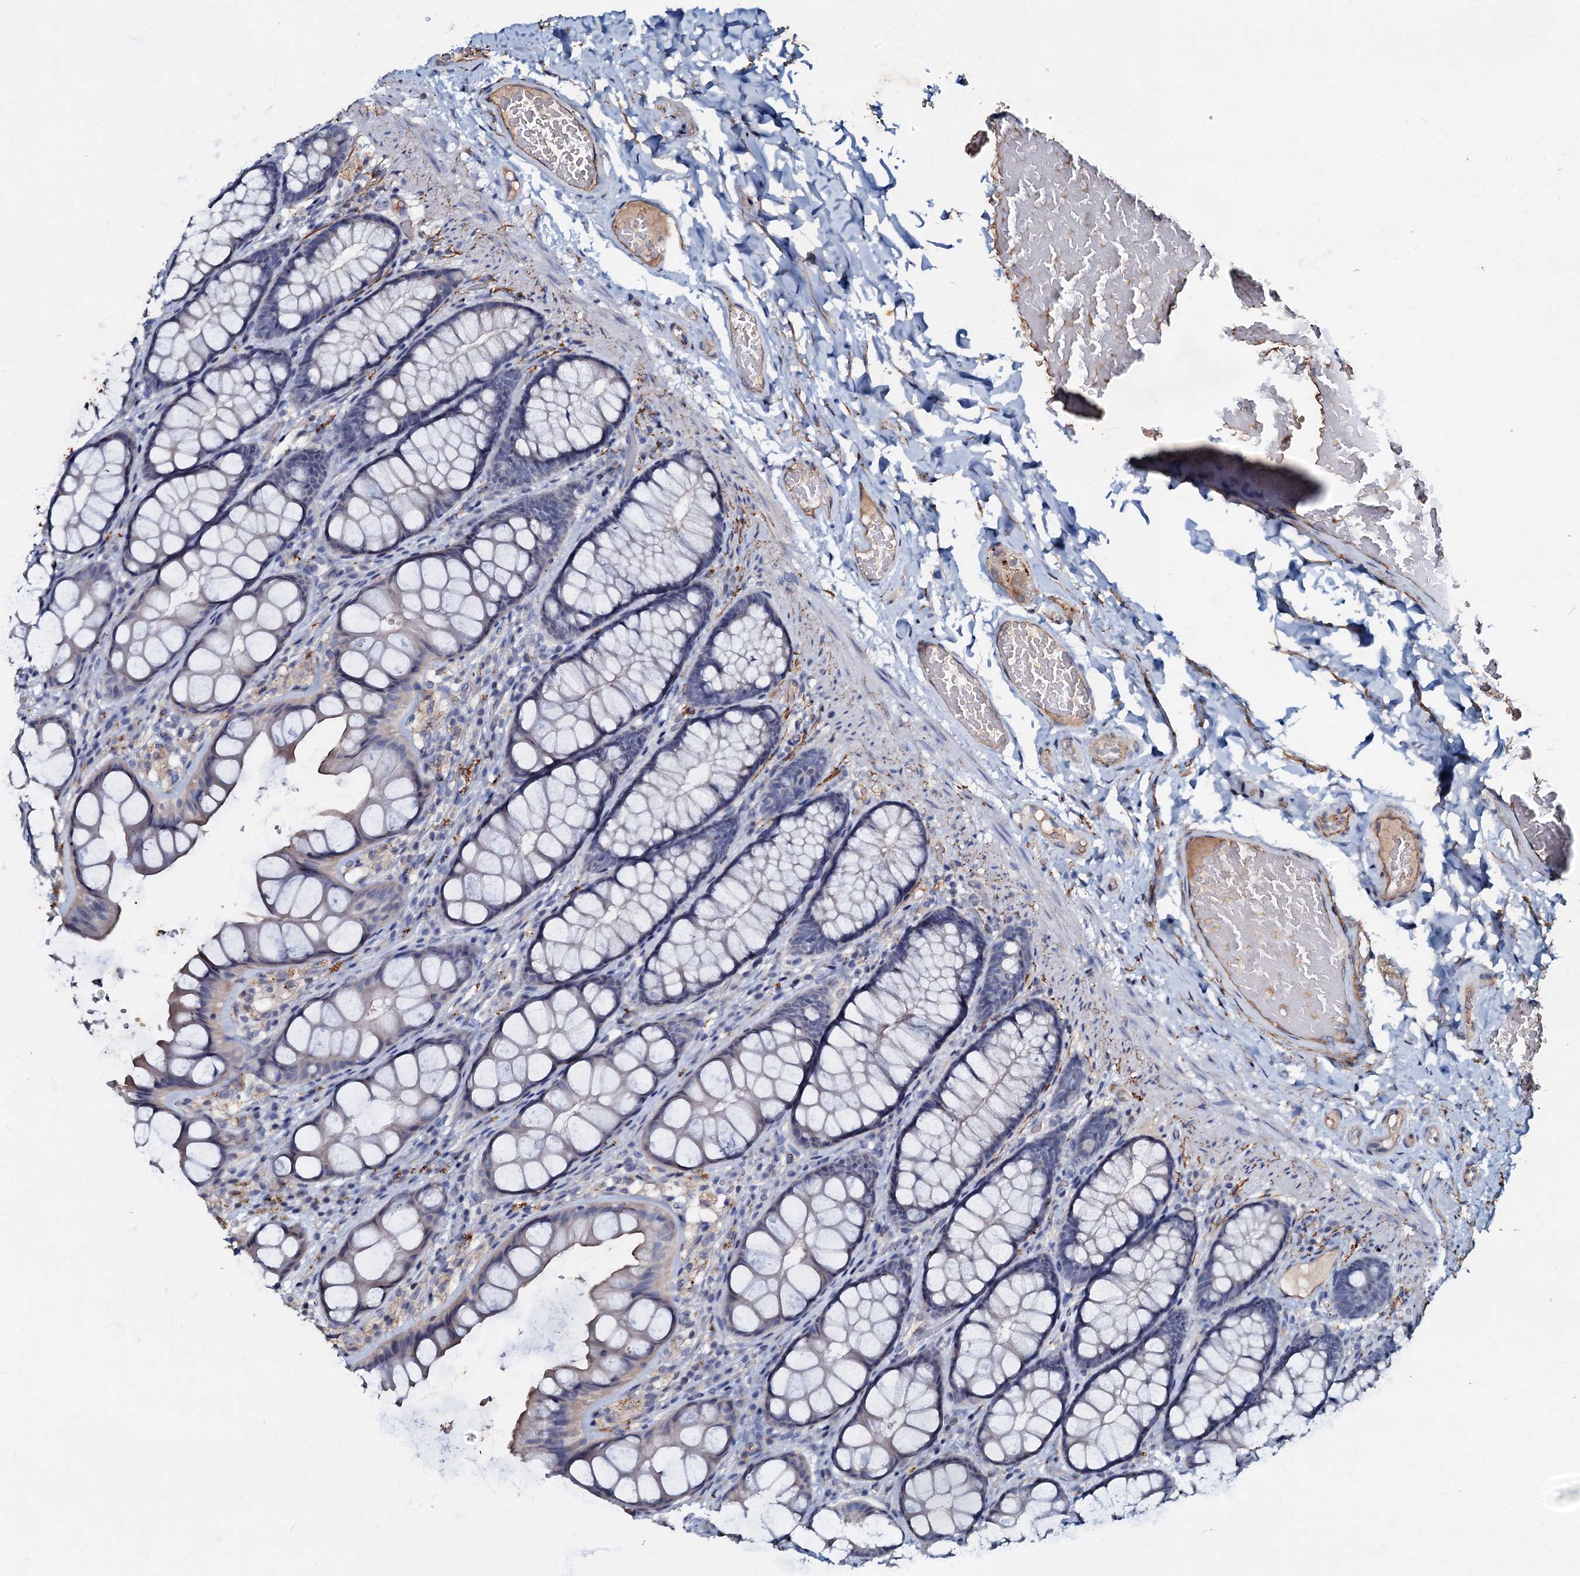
{"staining": {"intensity": "moderate", "quantity": ">75%", "location": "cytoplasmic/membranous"}, "tissue": "colon", "cell_type": "Endothelial cells", "image_type": "normal", "snomed": [{"axis": "morphology", "description": "Normal tissue, NOS"}, {"axis": "topography", "description": "Colon"}], "caption": "Unremarkable colon was stained to show a protein in brown. There is medium levels of moderate cytoplasmic/membranous positivity in about >75% of endothelial cells. Nuclei are stained in blue.", "gene": "MANSC4", "patient": {"sex": "male", "age": 47}}